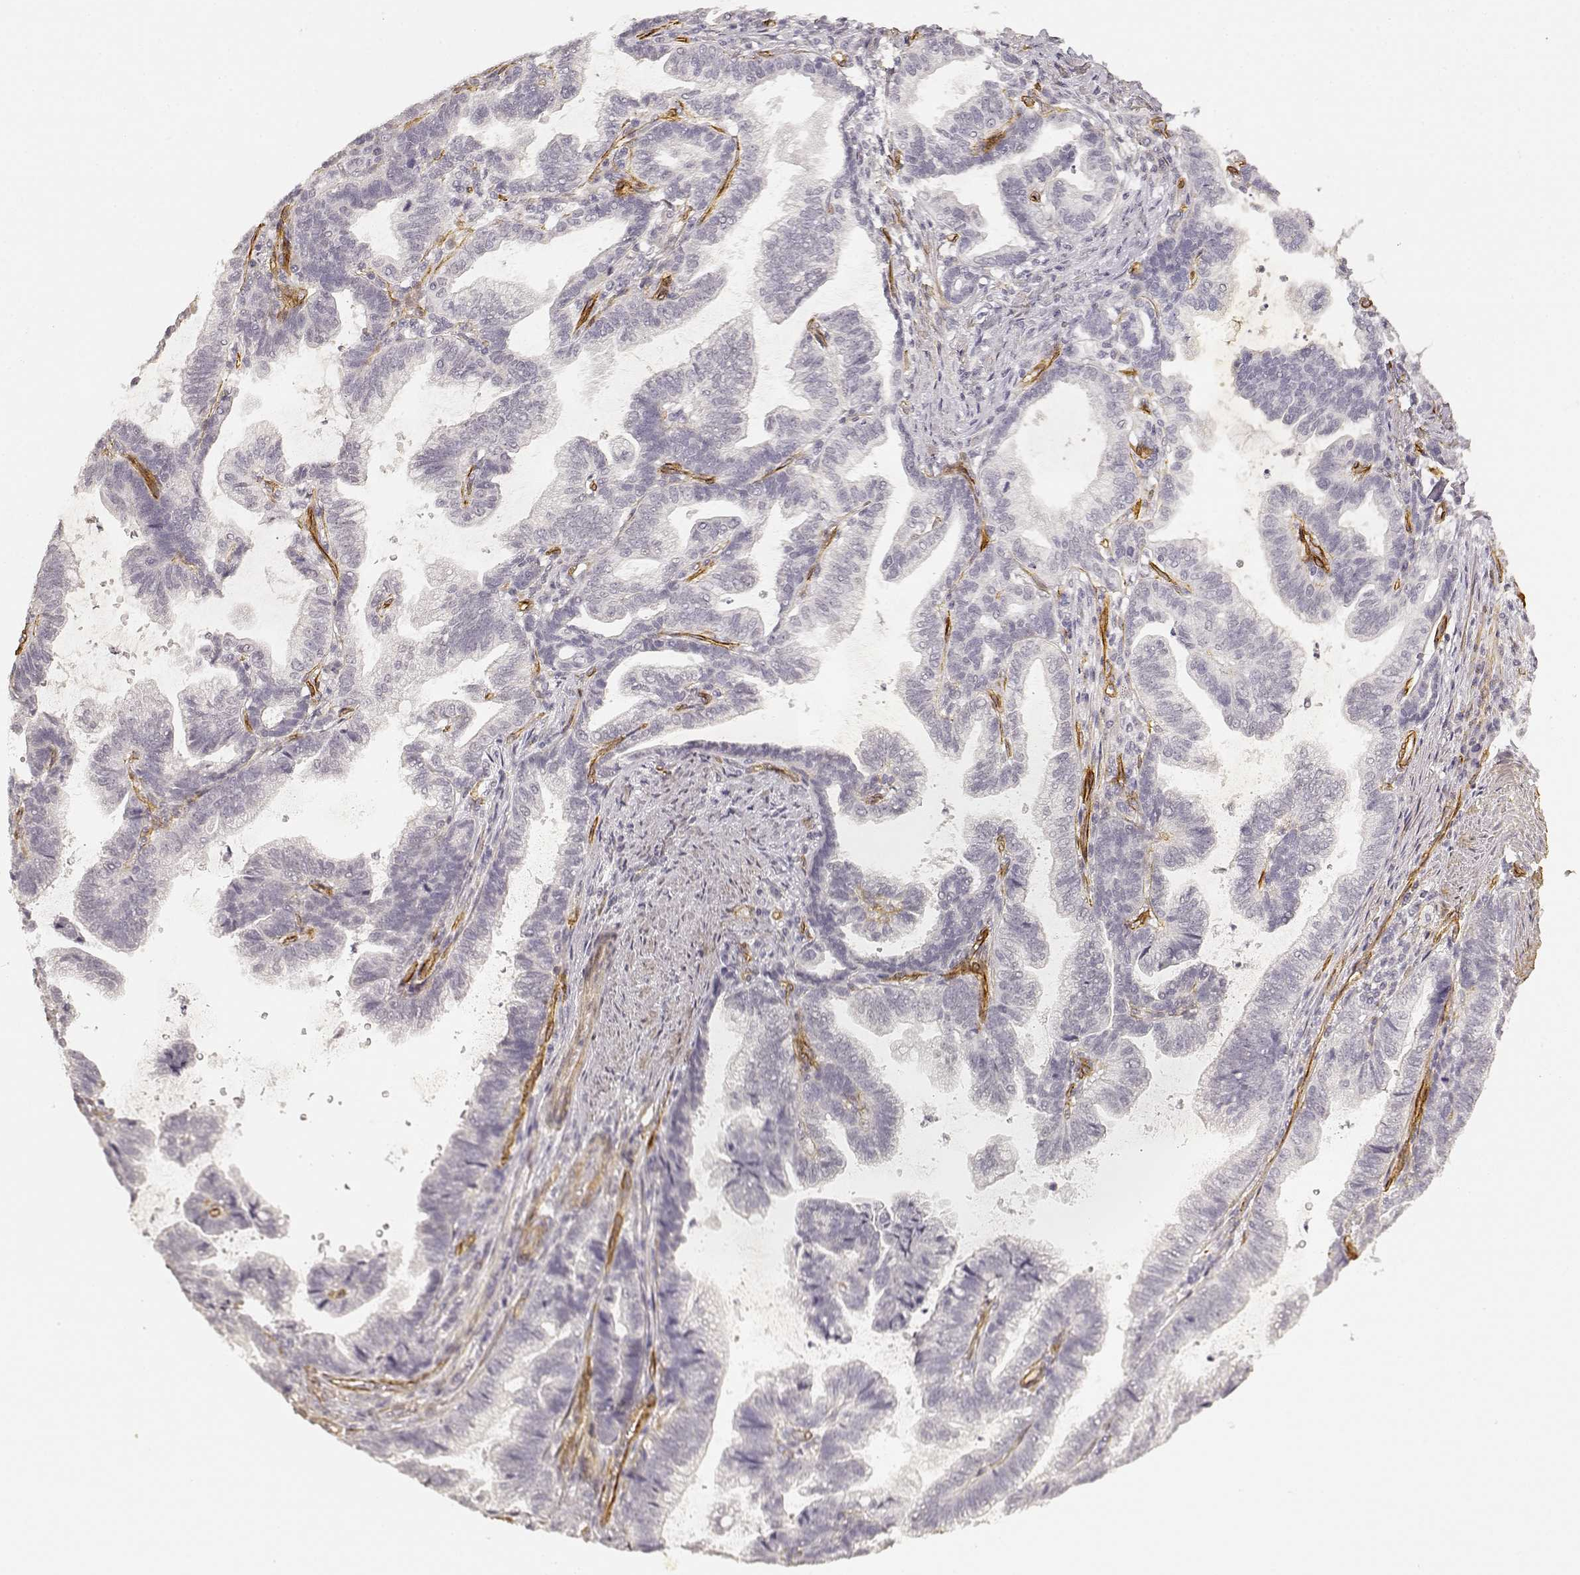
{"staining": {"intensity": "negative", "quantity": "none", "location": "none"}, "tissue": "stomach cancer", "cell_type": "Tumor cells", "image_type": "cancer", "snomed": [{"axis": "morphology", "description": "Adenocarcinoma, NOS"}, {"axis": "topography", "description": "Stomach"}], "caption": "This photomicrograph is of stomach cancer stained with immunohistochemistry (IHC) to label a protein in brown with the nuclei are counter-stained blue. There is no expression in tumor cells.", "gene": "LAMA4", "patient": {"sex": "male", "age": 83}}